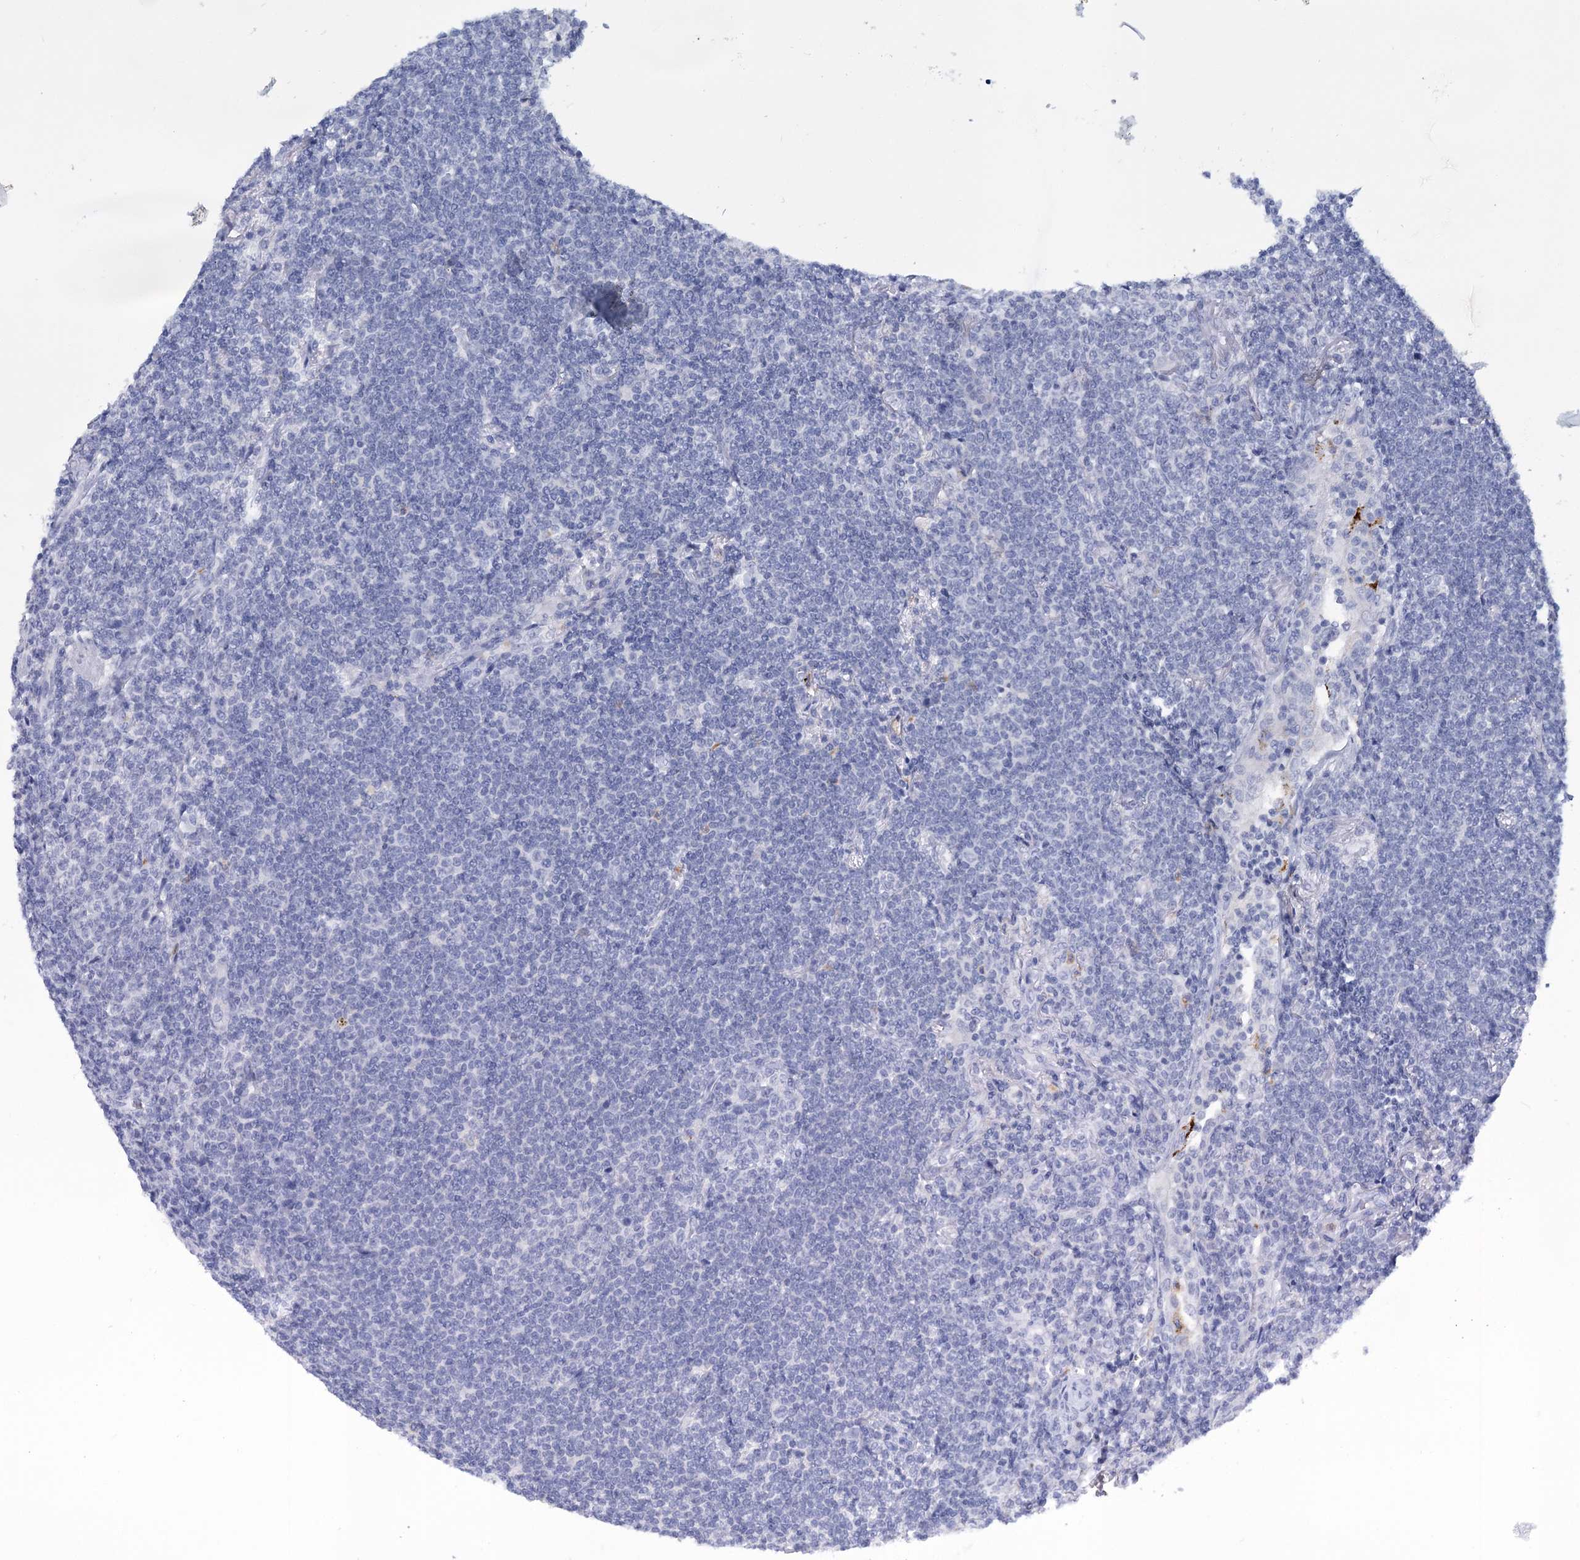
{"staining": {"intensity": "negative", "quantity": "none", "location": "none"}, "tissue": "lymphoma", "cell_type": "Tumor cells", "image_type": "cancer", "snomed": [{"axis": "morphology", "description": "Malignant lymphoma, non-Hodgkin's type, Low grade"}, {"axis": "topography", "description": "Lung"}], "caption": "Immunohistochemistry histopathology image of neoplastic tissue: human malignant lymphoma, non-Hodgkin's type (low-grade) stained with DAB (3,3'-diaminobenzidine) exhibits no significant protein expression in tumor cells.", "gene": "CEACAM8", "patient": {"sex": "female", "age": 71}}